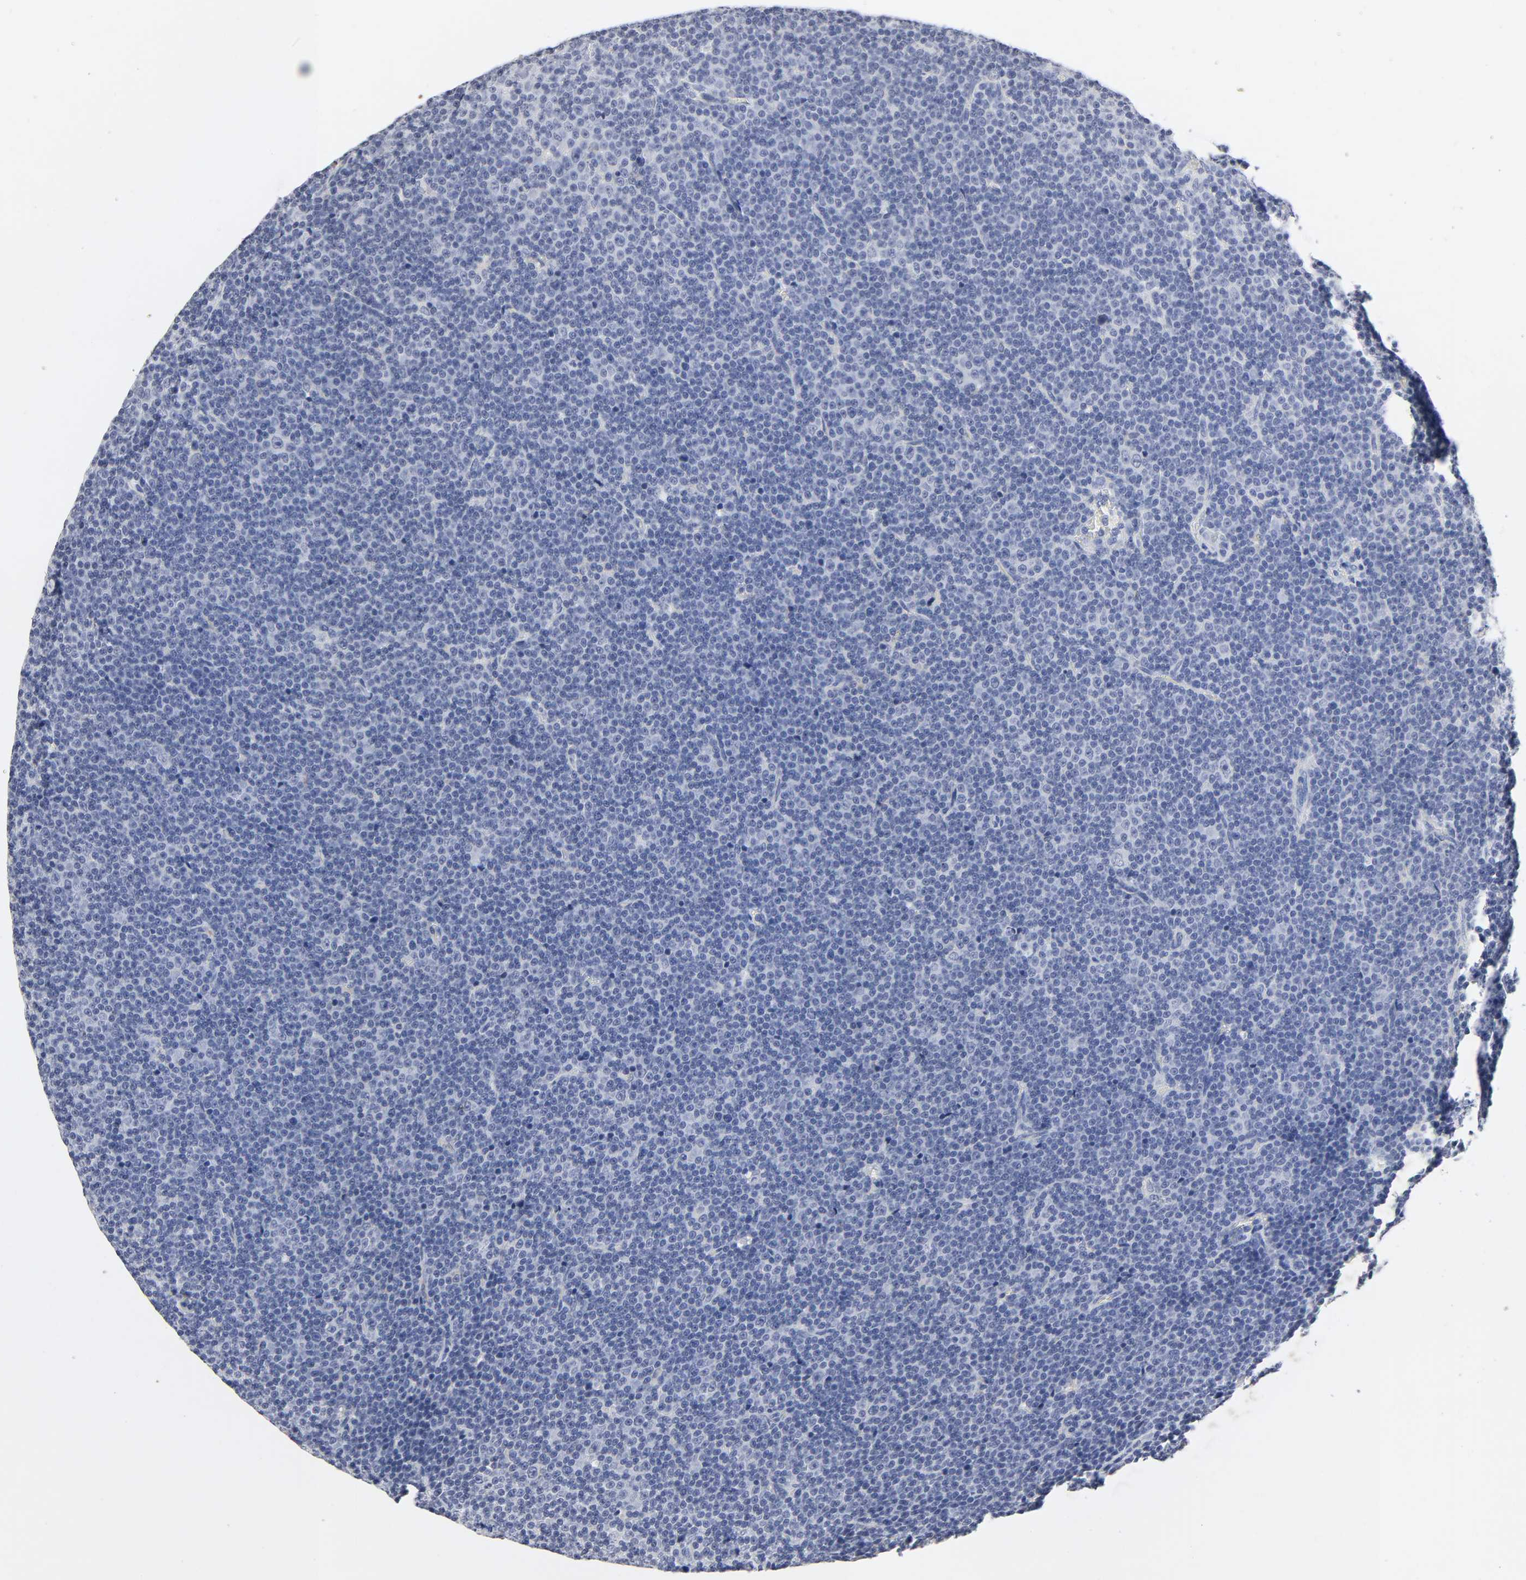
{"staining": {"intensity": "negative", "quantity": "none", "location": "none"}, "tissue": "lymphoma", "cell_type": "Tumor cells", "image_type": "cancer", "snomed": [{"axis": "morphology", "description": "Malignant lymphoma, non-Hodgkin's type, Low grade"}, {"axis": "topography", "description": "Lymph node"}], "caption": "Malignant lymphoma, non-Hodgkin's type (low-grade) stained for a protein using immunohistochemistry displays no positivity tumor cells.", "gene": "LRP1", "patient": {"sex": "female", "age": 67}}